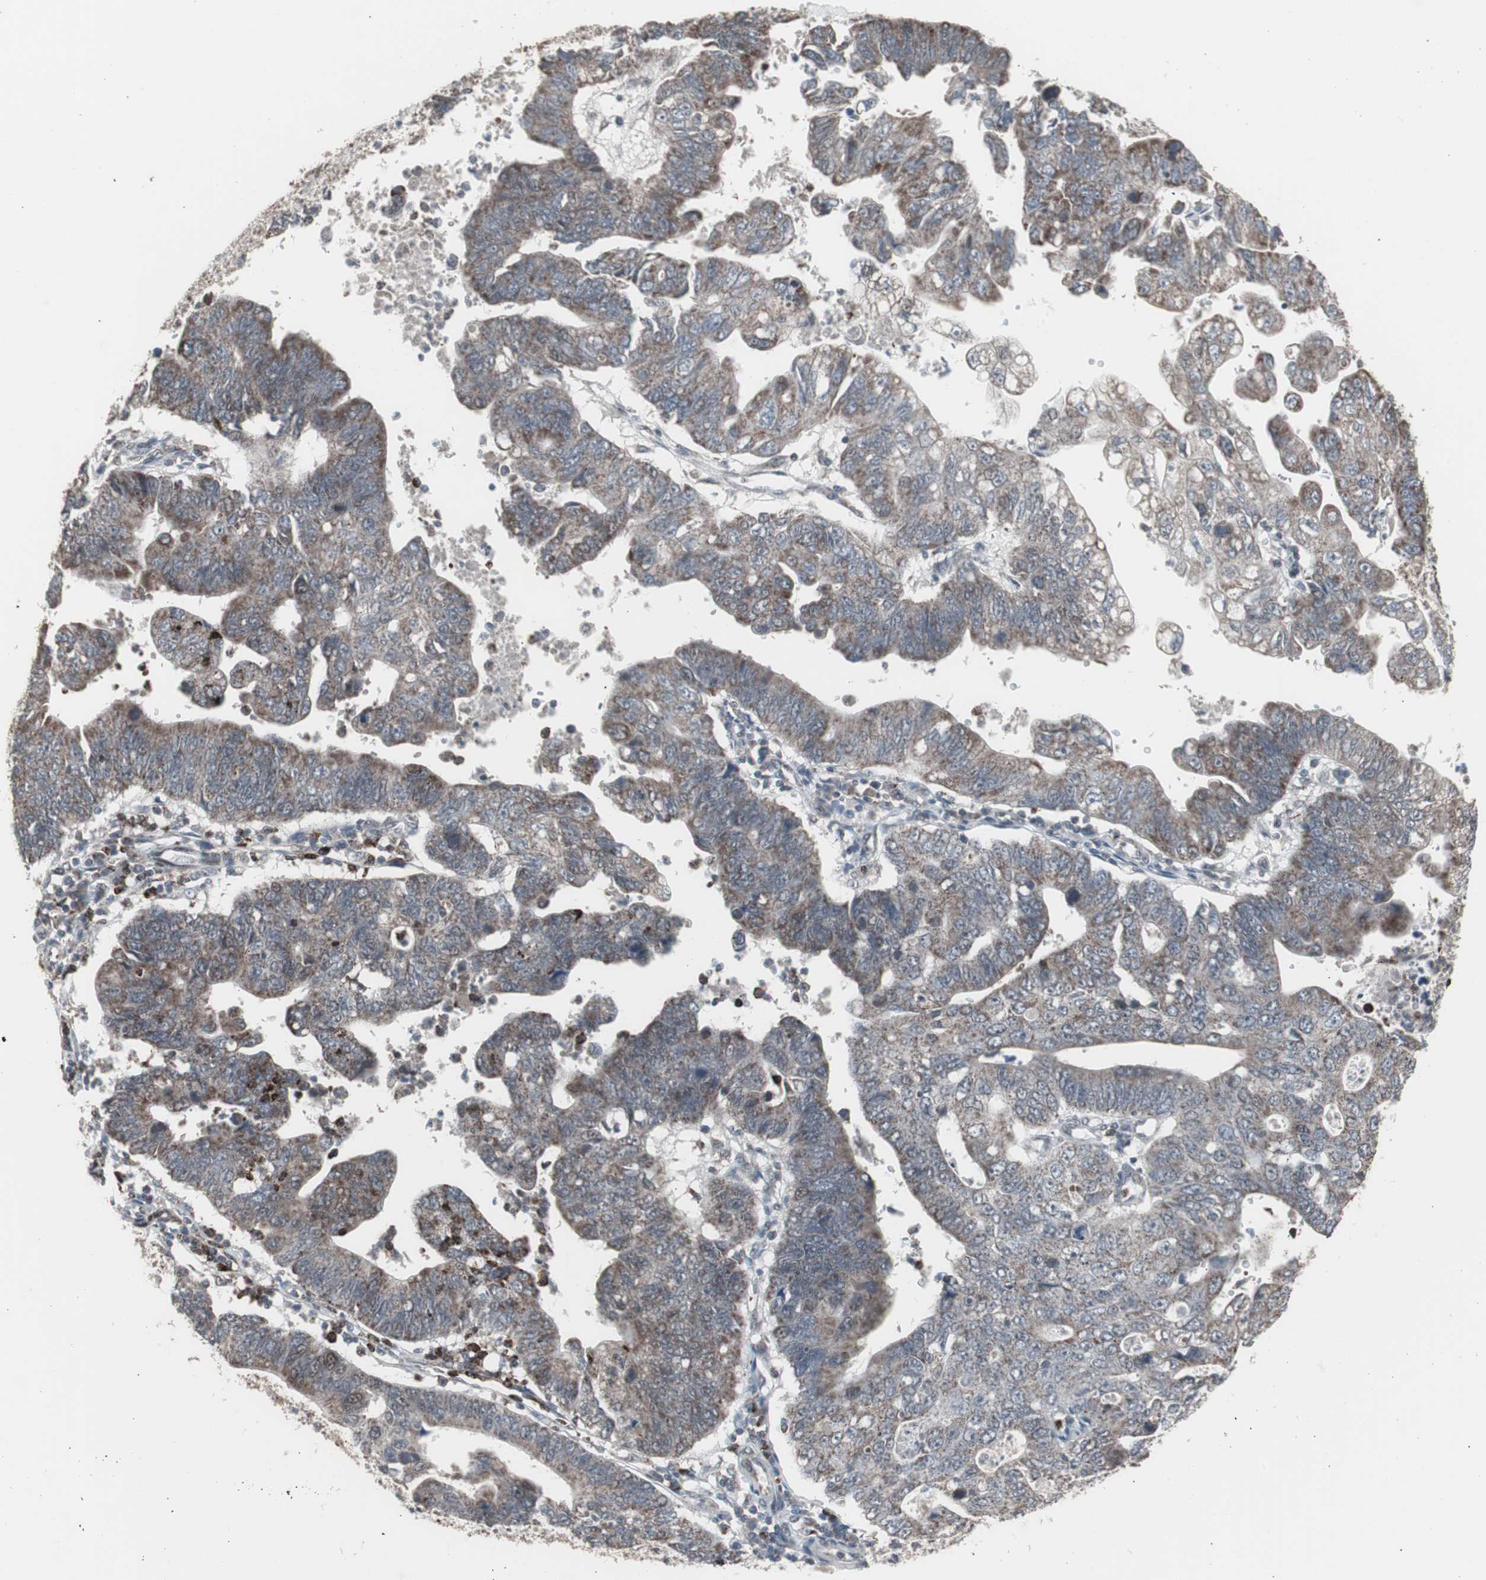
{"staining": {"intensity": "moderate", "quantity": "25%-75%", "location": "cytoplasmic/membranous"}, "tissue": "stomach cancer", "cell_type": "Tumor cells", "image_type": "cancer", "snomed": [{"axis": "morphology", "description": "Adenocarcinoma, NOS"}, {"axis": "topography", "description": "Stomach"}], "caption": "High-magnification brightfield microscopy of stomach adenocarcinoma stained with DAB (3,3'-diaminobenzidine) (brown) and counterstained with hematoxylin (blue). tumor cells exhibit moderate cytoplasmic/membranous staining is present in approximately25%-75% of cells. The protein of interest is stained brown, and the nuclei are stained in blue (DAB IHC with brightfield microscopy, high magnification).", "gene": "RXRA", "patient": {"sex": "male", "age": 59}}